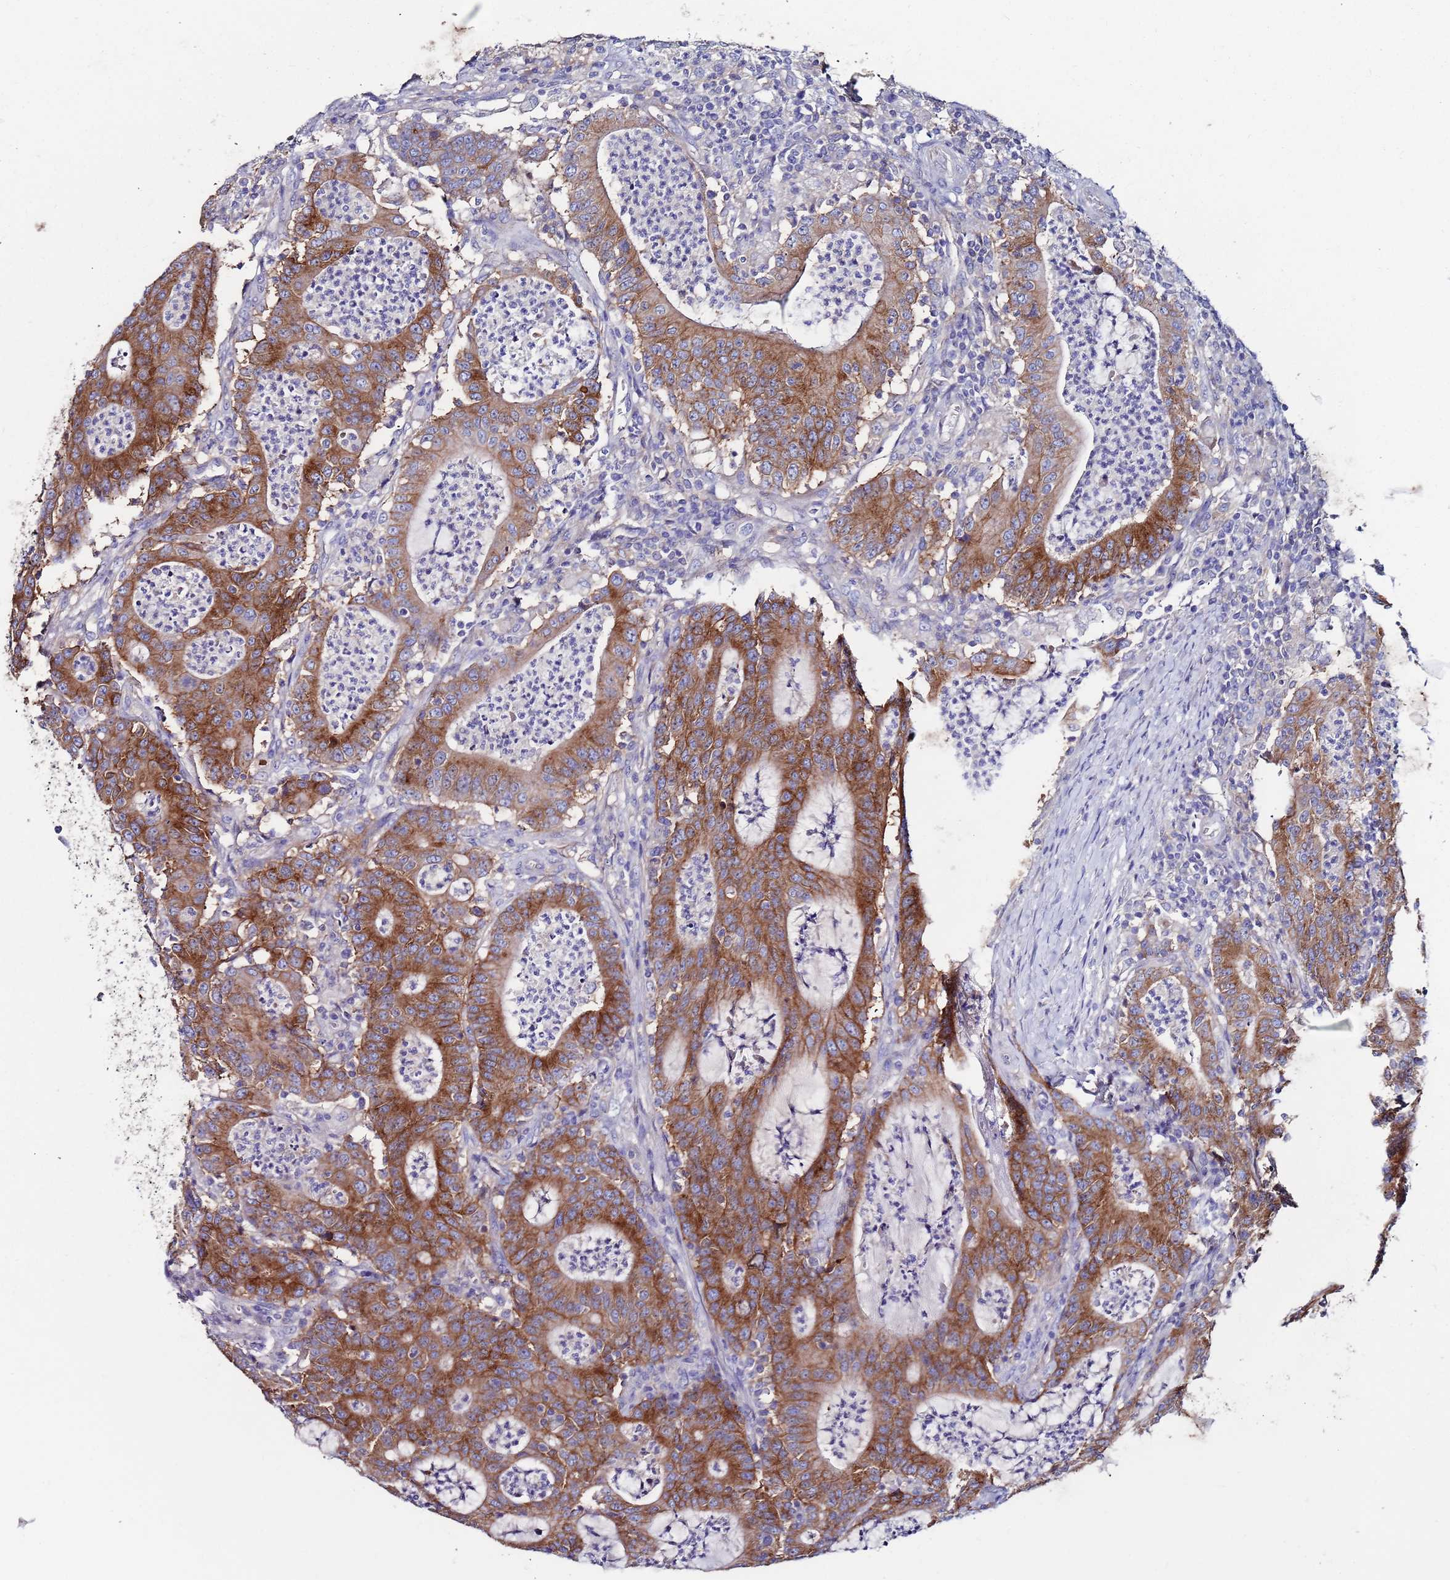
{"staining": {"intensity": "strong", "quantity": ">75%", "location": "cytoplasmic/membranous"}, "tissue": "colorectal cancer", "cell_type": "Tumor cells", "image_type": "cancer", "snomed": [{"axis": "morphology", "description": "Adenocarcinoma, NOS"}, {"axis": "topography", "description": "Colon"}], "caption": "Immunohistochemical staining of human adenocarcinoma (colorectal) shows high levels of strong cytoplasmic/membranous protein positivity in approximately >75% of tumor cells. The staining is performed using DAB brown chromogen to label protein expression. The nuclei are counter-stained blue using hematoxylin.", "gene": "KRTCAP3", "patient": {"sex": "male", "age": 83}}